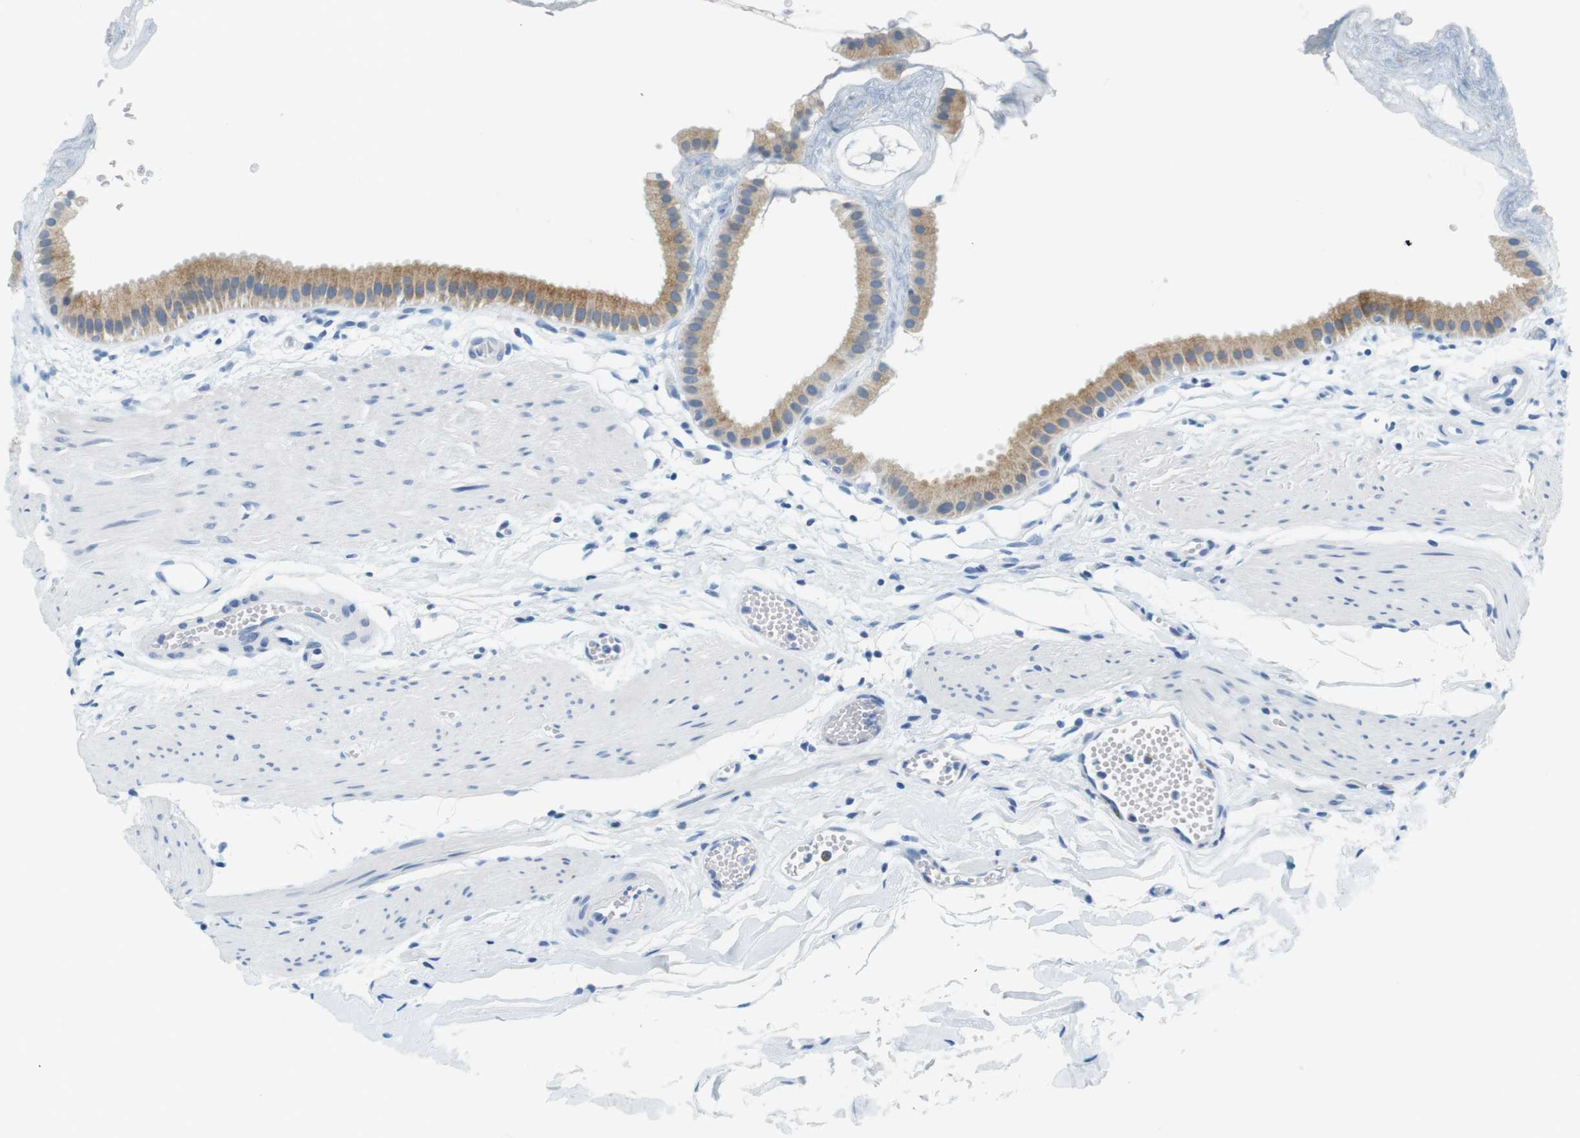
{"staining": {"intensity": "moderate", "quantity": ">75%", "location": "cytoplasmic/membranous"}, "tissue": "gallbladder", "cell_type": "Glandular cells", "image_type": "normal", "snomed": [{"axis": "morphology", "description": "Normal tissue, NOS"}, {"axis": "topography", "description": "Gallbladder"}], "caption": "Protein staining demonstrates moderate cytoplasmic/membranous staining in approximately >75% of glandular cells in benign gallbladder. (brown staining indicates protein expression, while blue staining denotes nuclei).", "gene": "CYP2C9", "patient": {"sex": "female", "age": 64}}